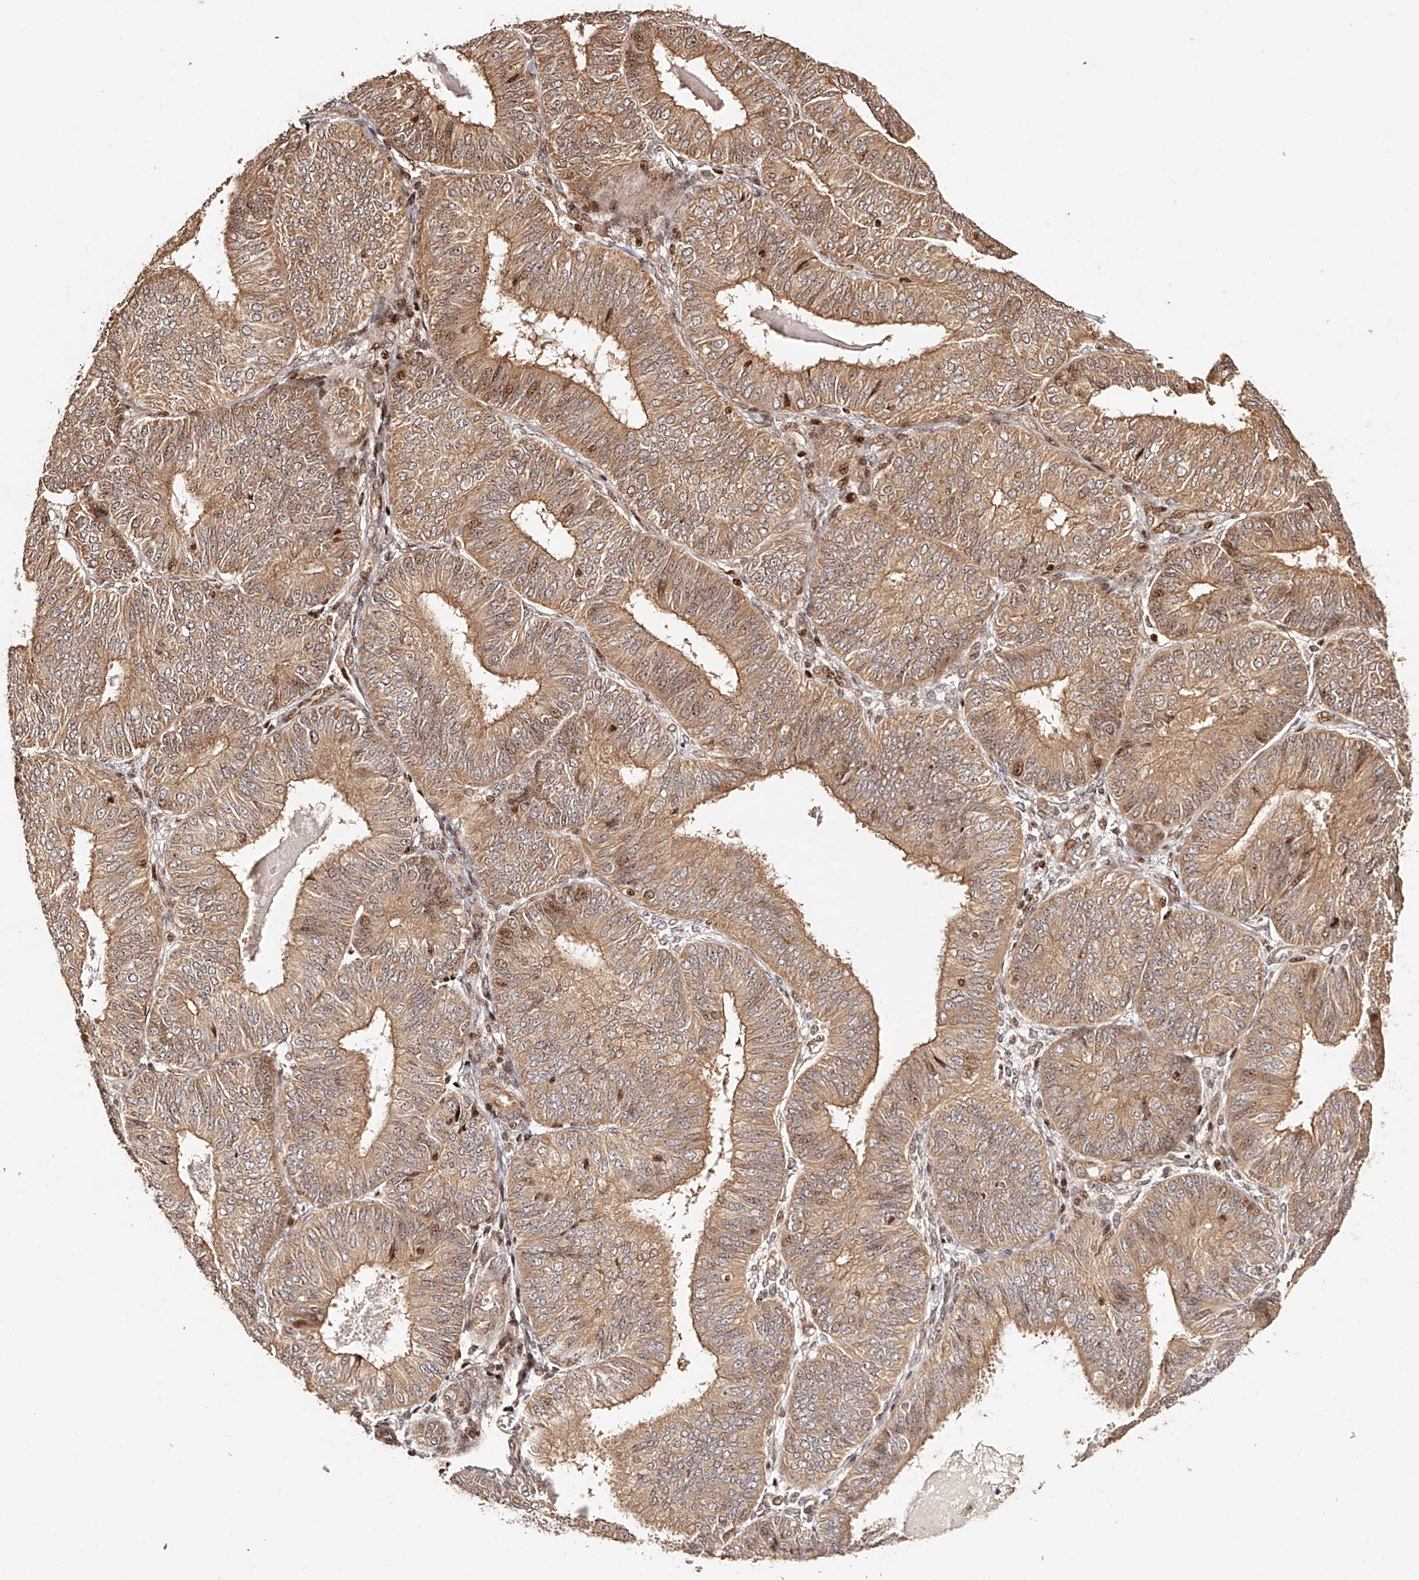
{"staining": {"intensity": "moderate", "quantity": ">75%", "location": "cytoplasmic/membranous,nuclear"}, "tissue": "endometrial cancer", "cell_type": "Tumor cells", "image_type": "cancer", "snomed": [{"axis": "morphology", "description": "Adenocarcinoma, NOS"}, {"axis": "topography", "description": "Endometrium"}], "caption": "Endometrial cancer tissue demonstrates moderate cytoplasmic/membranous and nuclear staining in approximately >75% of tumor cells, visualized by immunohistochemistry. (brown staining indicates protein expression, while blue staining denotes nuclei).", "gene": "PFDN2", "patient": {"sex": "female", "age": 58}}